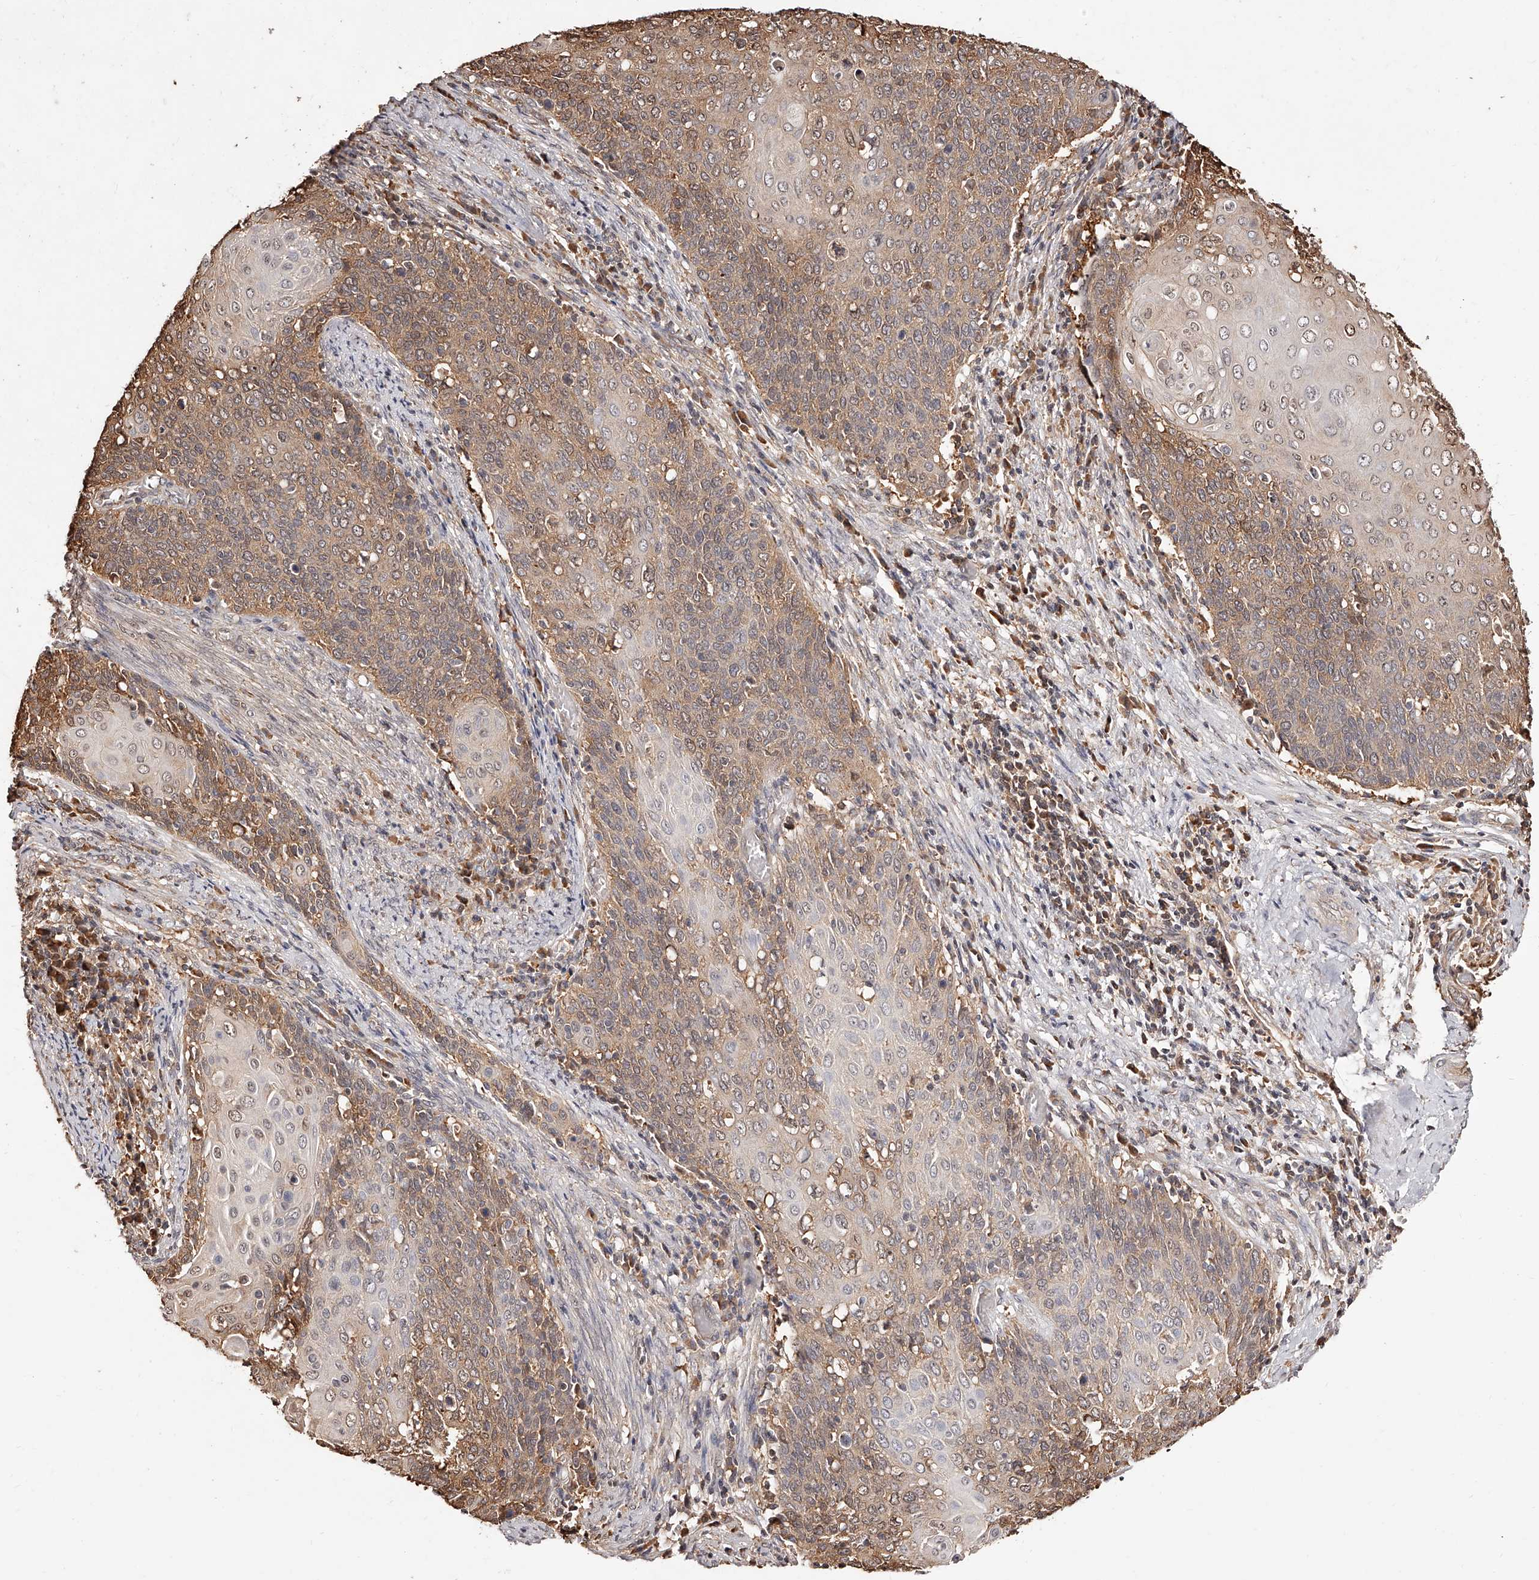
{"staining": {"intensity": "moderate", "quantity": ">75%", "location": "cytoplasmic/membranous"}, "tissue": "cervical cancer", "cell_type": "Tumor cells", "image_type": "cancer", "snomed": [{"axis": "morphology", "description": "Squamous cell carcinoma, NOS"}, {"axis": "topography", "description": "Cervix"}], "caption": "IHC (DAB (3,3'-diaminobenzidine)) staining of cervical cancer reveals moderate cytoplasmic/membranous protein expression in about >75% of tumor cells.", "gene": "ZNF582", "patient": {"sex": "female", "age": 39}}